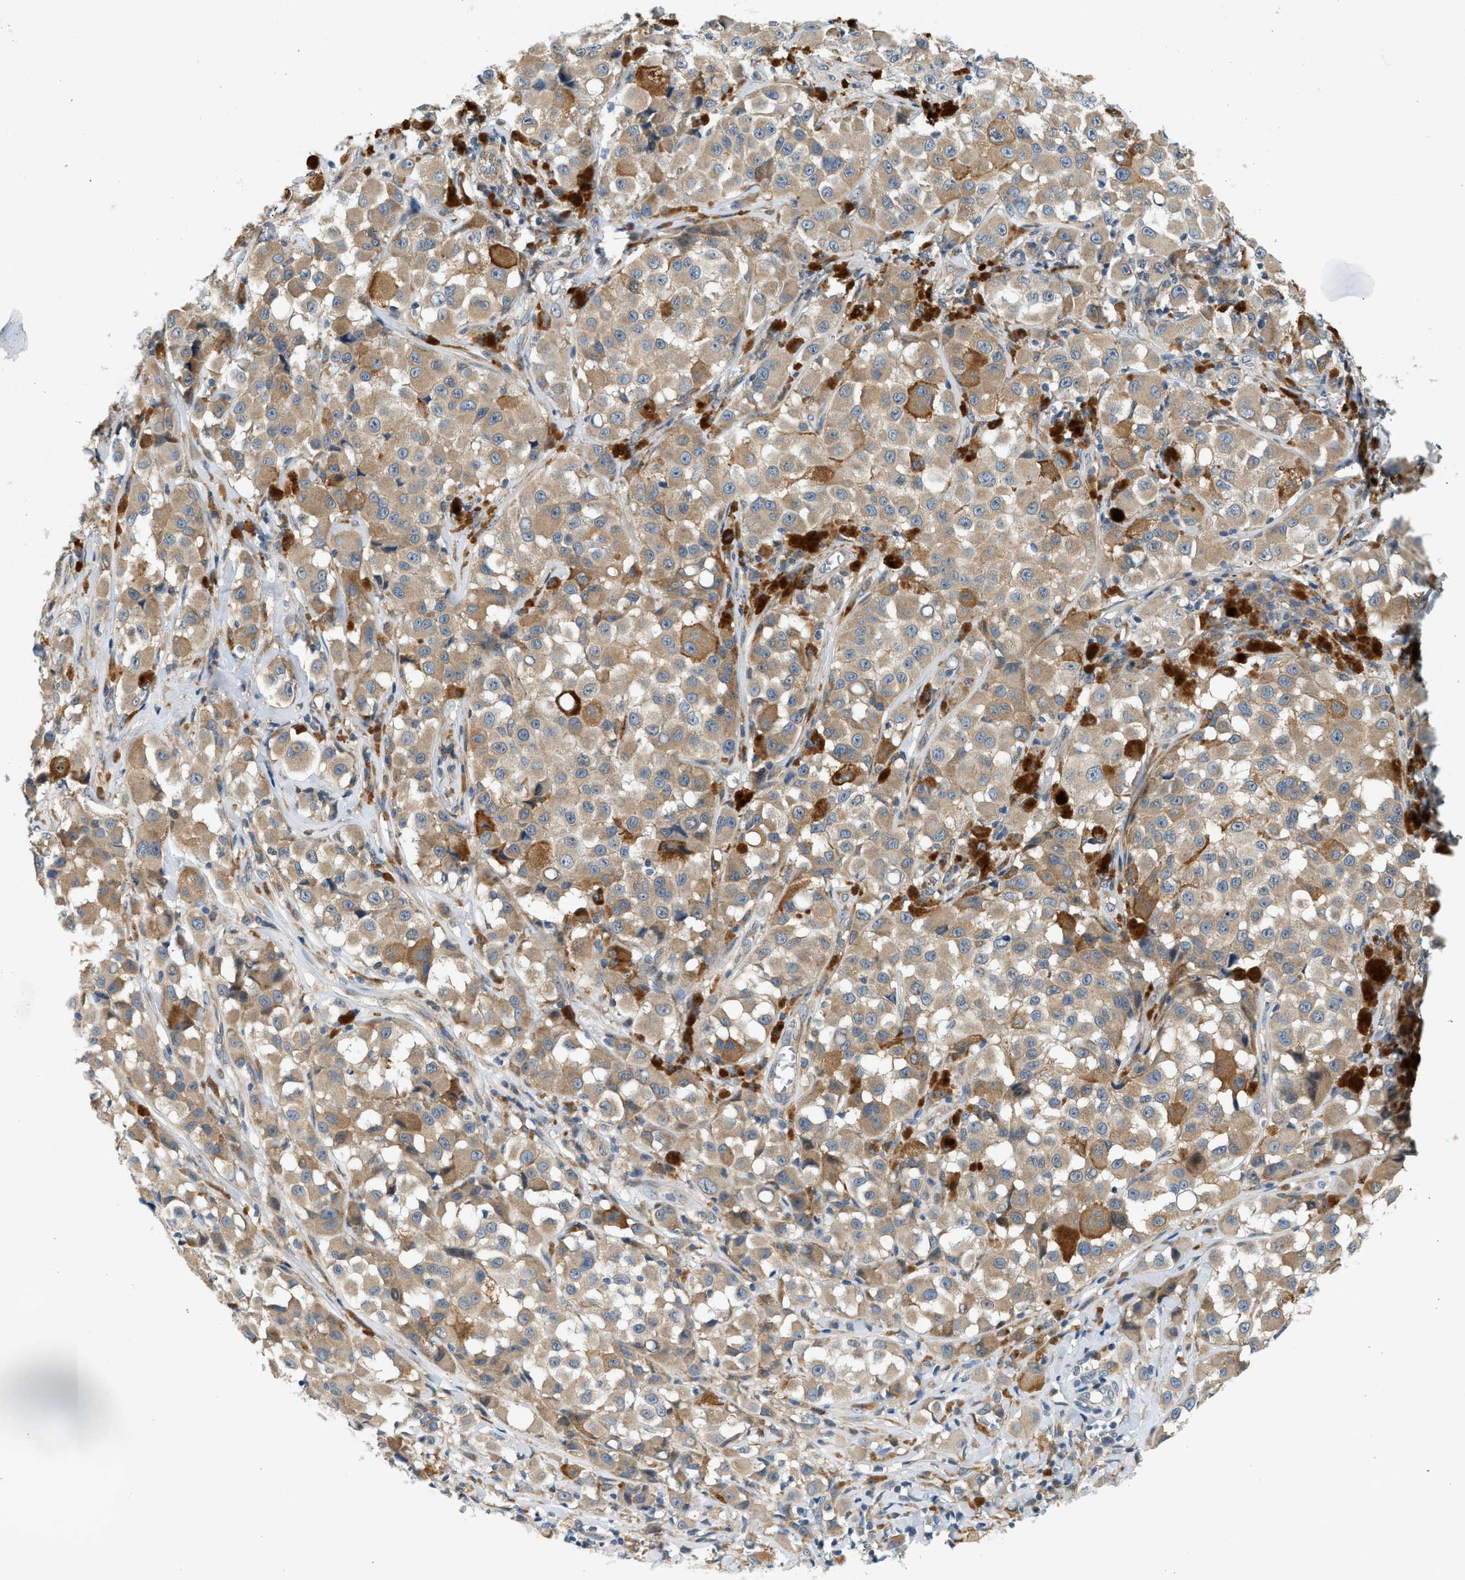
{"staining": {"intensity": "moderate", "quantity": ">75%", "location": "cytoplasmic/membranous"}, "tissue": "melanoma", "cell_type": "Tumor cells", "image_type": "cancer", "snomed": [{"axis": "morphology", "description": "Malignant melanoma, NOS"}, {"axis": "topography", "description": "Skin"}], "caption": "This image reveals immunohistochemistry staining of human melanoma, with medium moderate cytoplasmic/membranous expression in about >75% of tumor cells.", "gene": "KDELR2", "patient": {"sex": "male", "age": 84}}